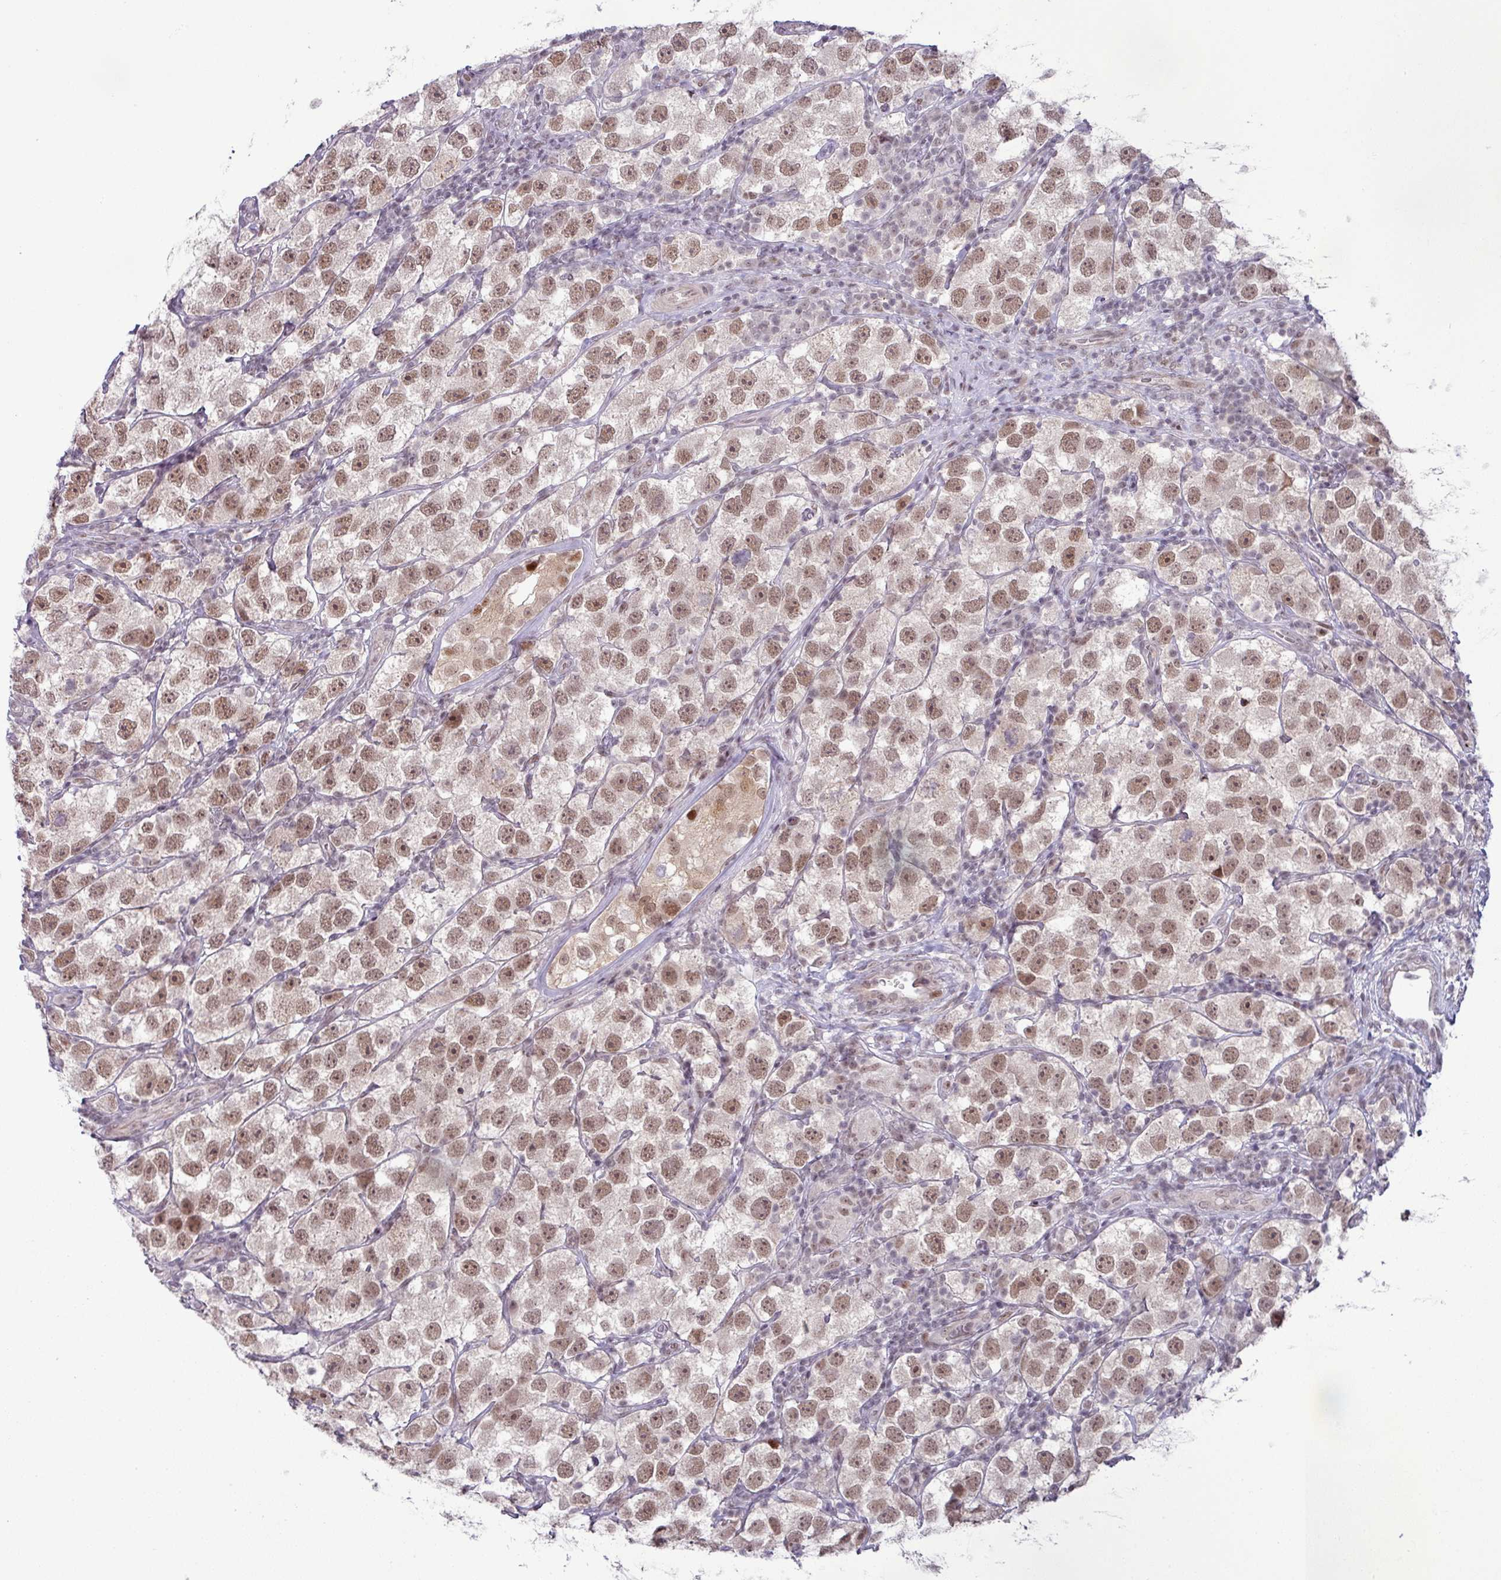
{"staining": {"intensity": "moderate", "quantity": ">75%", "location": "nuclear"}, "tissue": "testis cancer", "cell_type": "Tumor cells", "image_type": "cancer", "snomed": [{"axis": "morphology", "description": "Seminoma, NOS"}, {"axis": "topography", "description": "Testis"}], "caption": "Immunohistochemical staining of human testis cancer demonstrates medium levels of moderate nuclear protein positivity in approximately >75% of tumor cells.", "gene": "PTPN20", "patient": {"sex": "male", "age": 26}}